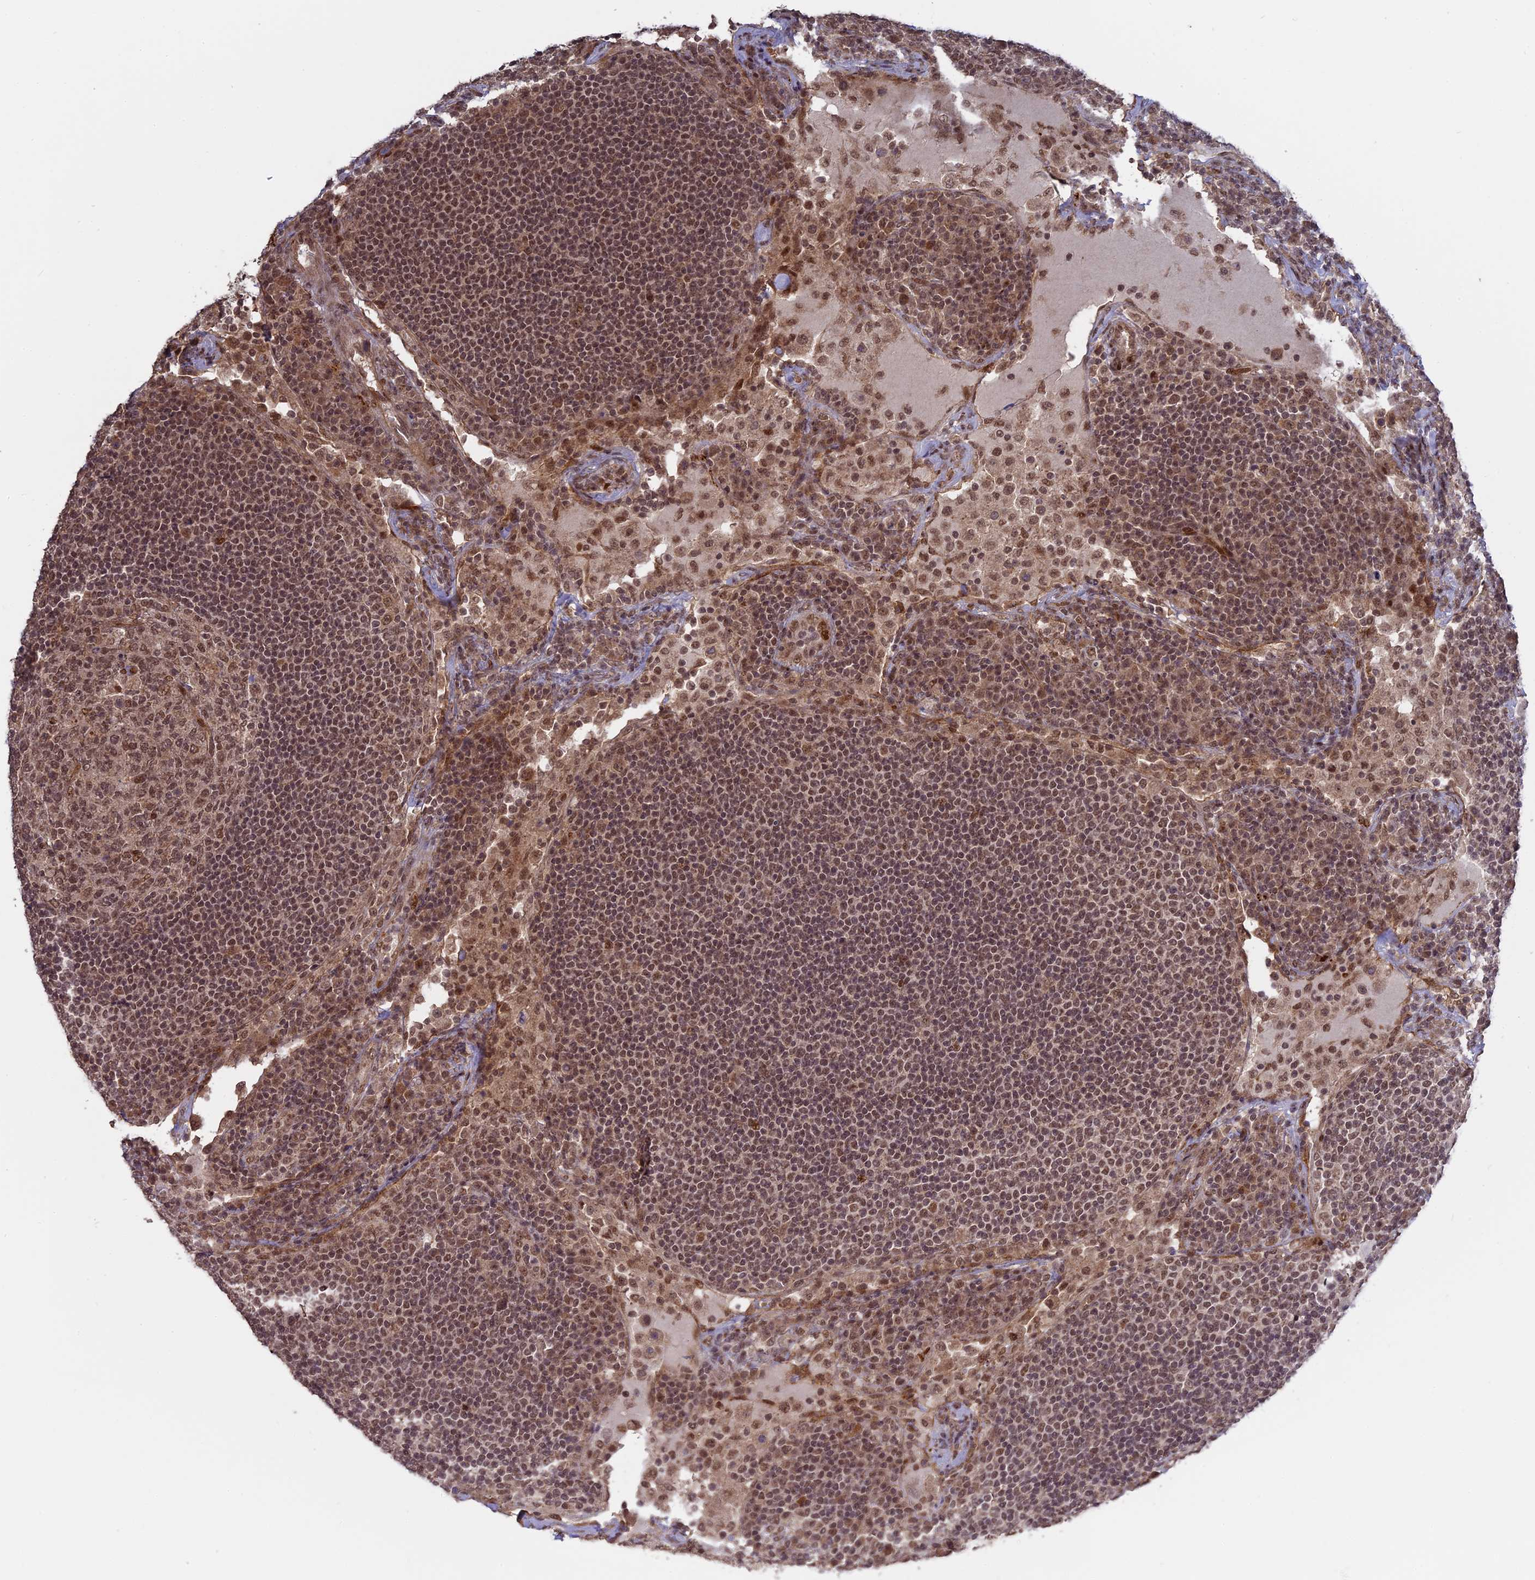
{"staining": {"intensity": "moderate", "quantity": ">75%", "location": "nuclear"}, "tissue": "lymph node", "cell_type": "Germinal center cells", "image_type": "normal", "snomed": [{"axis": "morphology", "description": "Normal tissue, NOS"}, {"axis": "topography", "description": "Lymph node"}], "caption": "DAB (3,3'-diaminobenzidine) immunohistochemical staining of benign lymph node shows moderate nuclear protein expression in approximately >75% of germinal center cells. Nuclei are stained in blue.", "gene": "PKIG", "patient": {"sex": "female", "age": 53}}